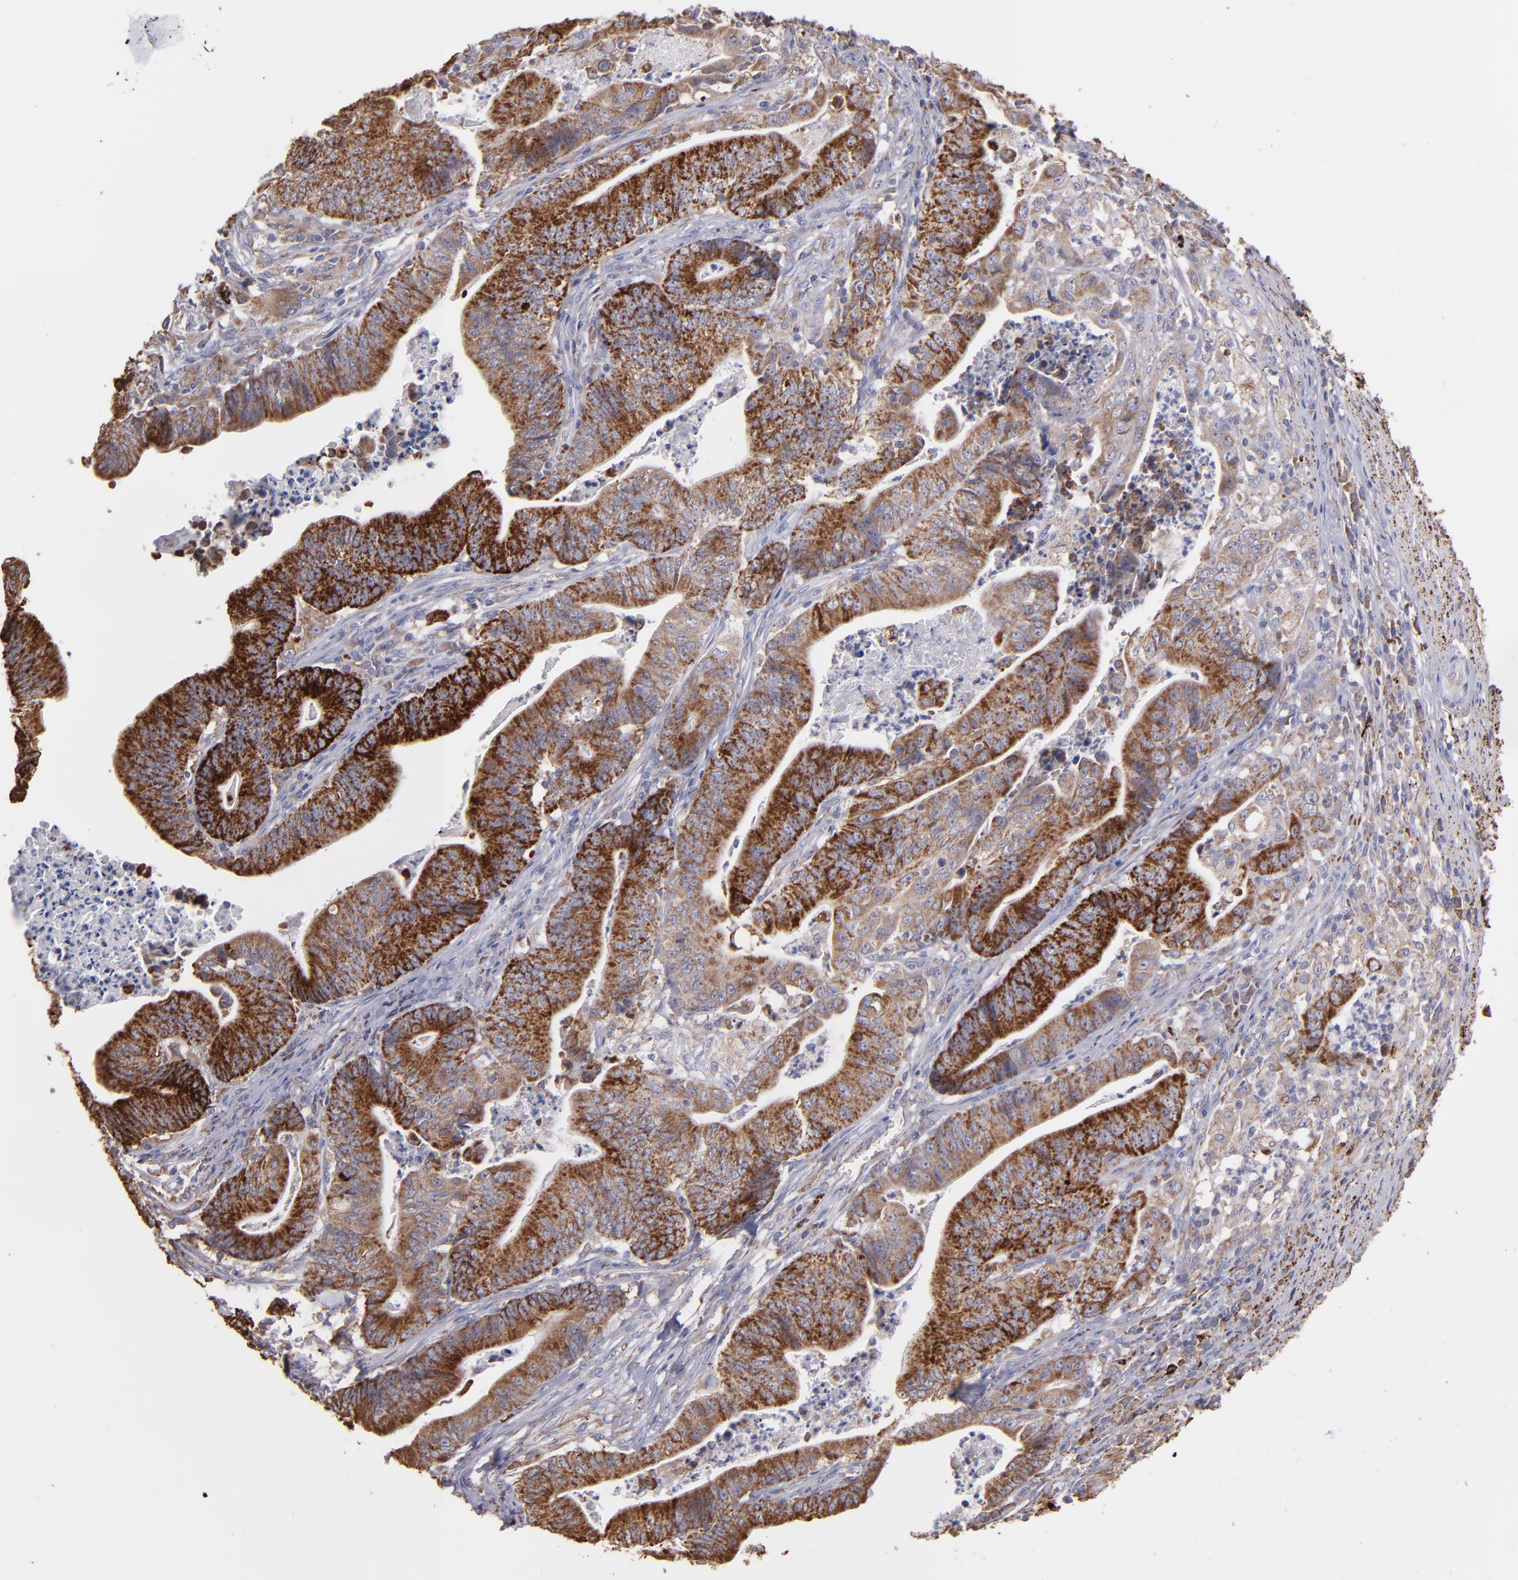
{"staining": {"intensity": "strong", "quantity": ">75%", "location": "cytoplasmic/membranous"}, "tissue": "stomach cancer", "cell_type": "Tumor cells", "image_type": "cancer", "snomed": [{"axis": "morphology", "description": "Adenocarcinoma, NOS"}, {"axis": "topography", "description": "Stomach, lower"}], "caption": "Adenocarcinoma (stomach) tissue exhibits strong cytoplasmic/membranous positivity in about >75% of tumor cells, visualized by immunohistochemistry.", "gene": "MAOB", "patient": {"sex": "female", "age": 86}}